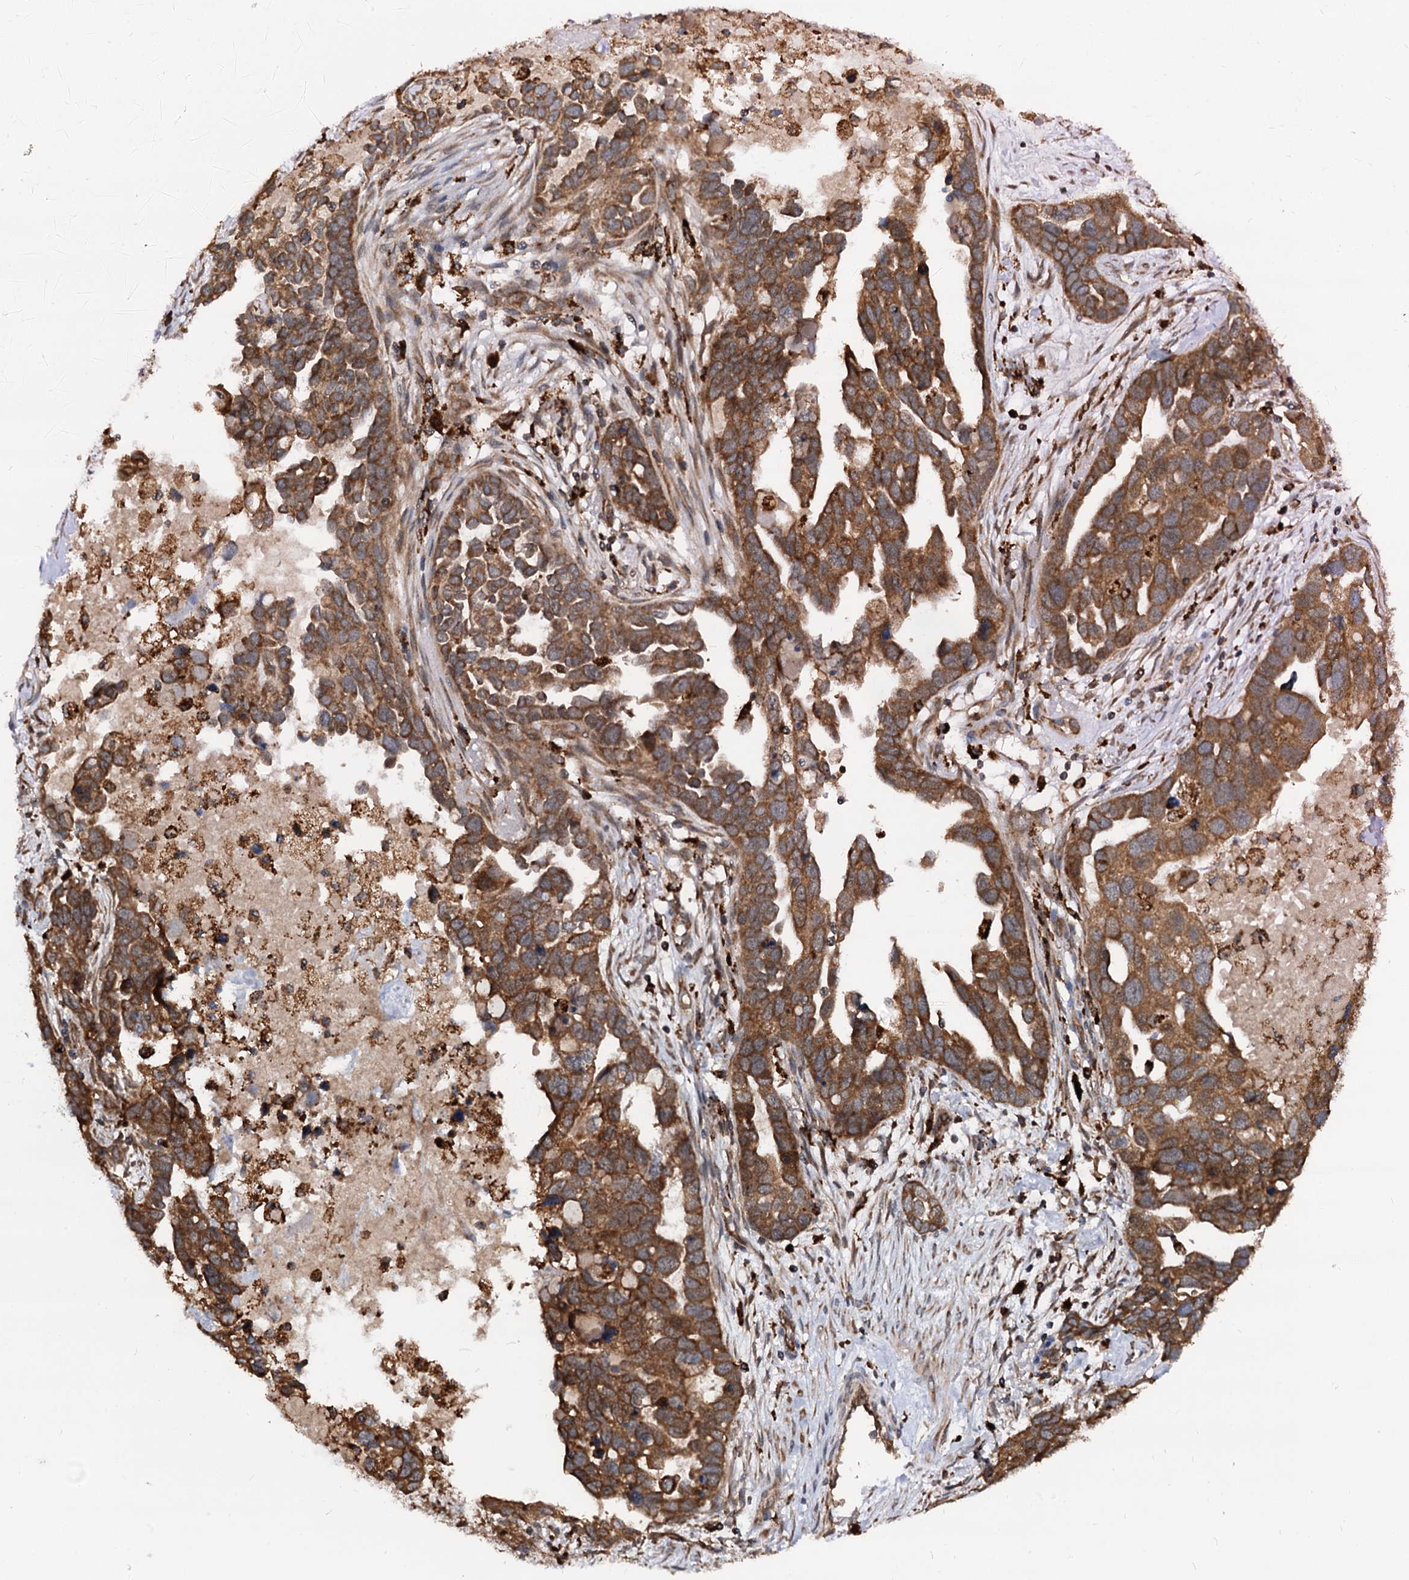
{"staining": {"intensity": "strong", "quantity": ">75%", "location": "cytoplasmic/membranous"}, "tissue": "ovarian cancer", "cell_type": "Tumor cells", "image_type": "cancer", "snomed": [{"axis": "morphology", "description": "Cystadenocarcinoma, serous, NOS"}, {"axis": "topography", "description": "Ovary"}], "caption": "High-magnification brightfield microscopy of ovarian serous cystadenocarcinoma stained with DAB (brown) and counterstained with hematoxylin (blue). tumor cells exhibit strong cytoplasmic/membranous expression is identified in approximately>75% of cells.", "gene": "UFM1", "patient": {"sex": "female", "age": 54}}